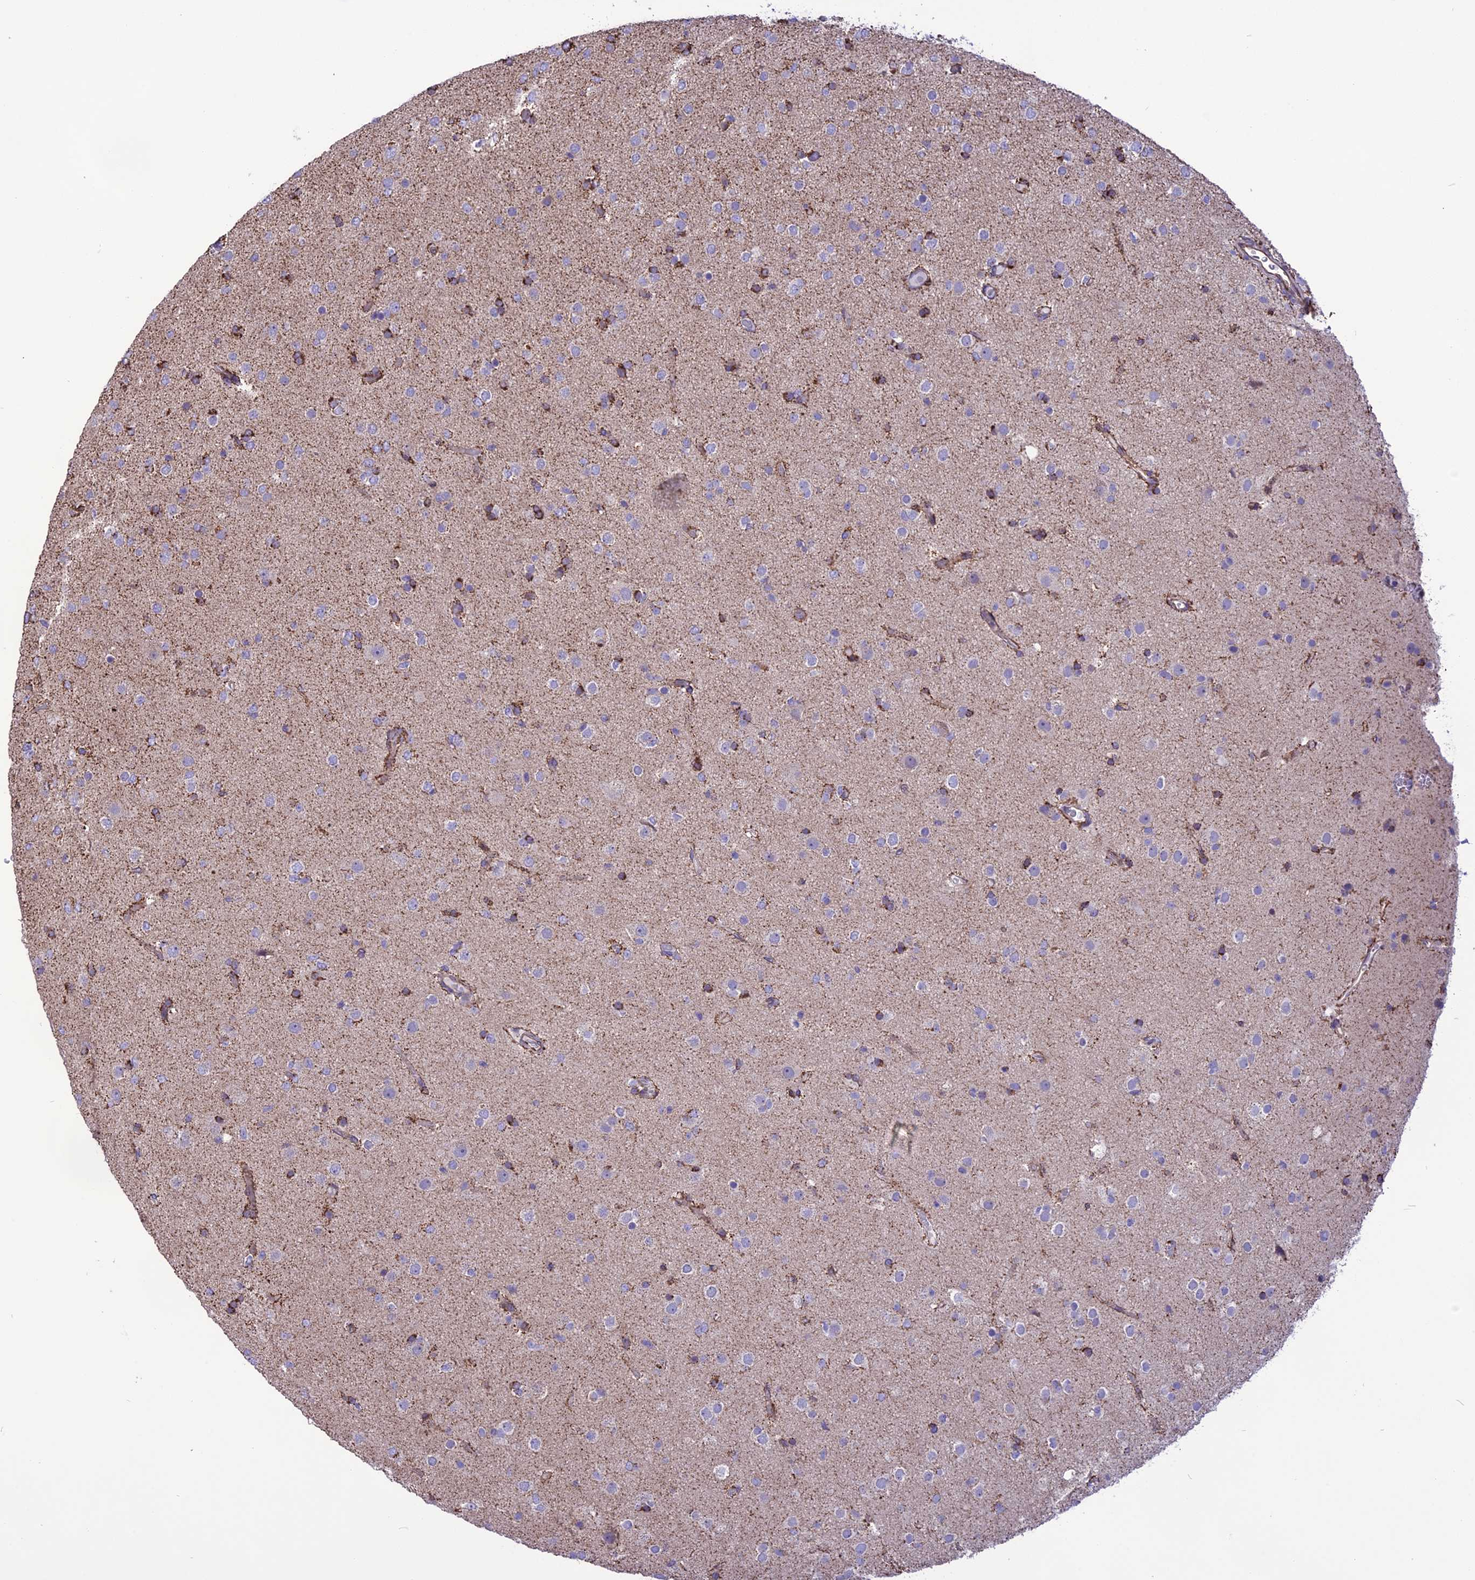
{"staining": {"intensity": "moderate", "quantity": "<25%", "location": "cytoplasmic/membranous"}, "tissue": "glioma", "cell_type": "Tumor cells", "image_type": "cancer", "snomed": [{"axis": "morphology", "description": "Glioma, malignant, Low grade"}, {"axis": "topography", "description": "Brain"}], "caption": "Malignant low-grade glioma was stained to show a protein in brown. There is low levels of moderate cytoplasmic/membranous positivity in approximately <25% of tumor cells.", "gene": "DOC2B", "patient": {"sex": "male", "age": 65}}